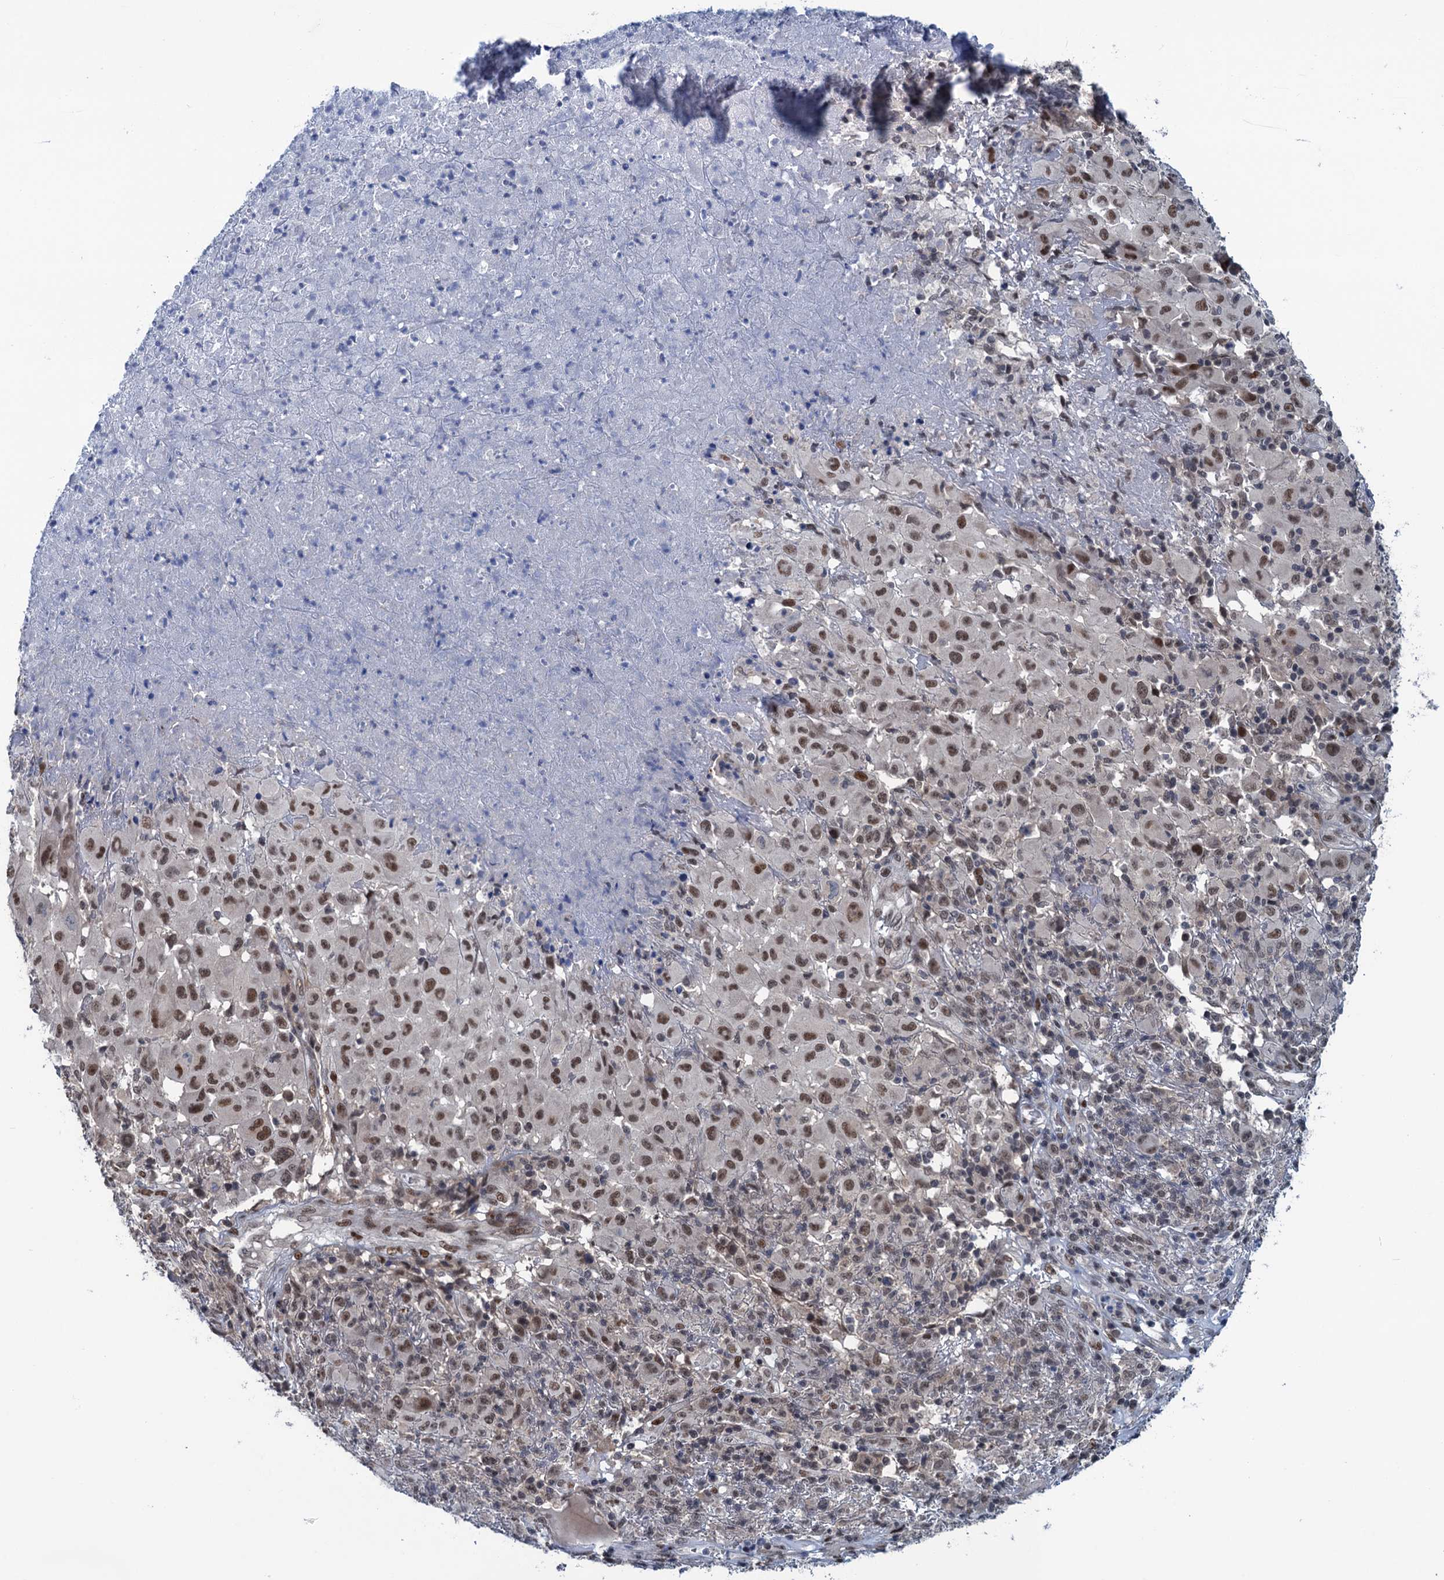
{"staining": {"intensity": "moderate", "quantity": ">75%", "location": "nuclear"}, "tissue": "melanoma", "cell_type": "Tumor cells", "image_type": "cancer", "snomed": [{"axis": "morphology", "description": "Malignant melanoma, NOS"}, {"axis": "topography", "description": "Skin"}], "caption": "Immunohistochemical staining of human melanoma exhibits moderate nuclear protein staining in about >75% of tumor cells.", "gene": "SAE1", "patient": {"sex": "male", "age": 73}}